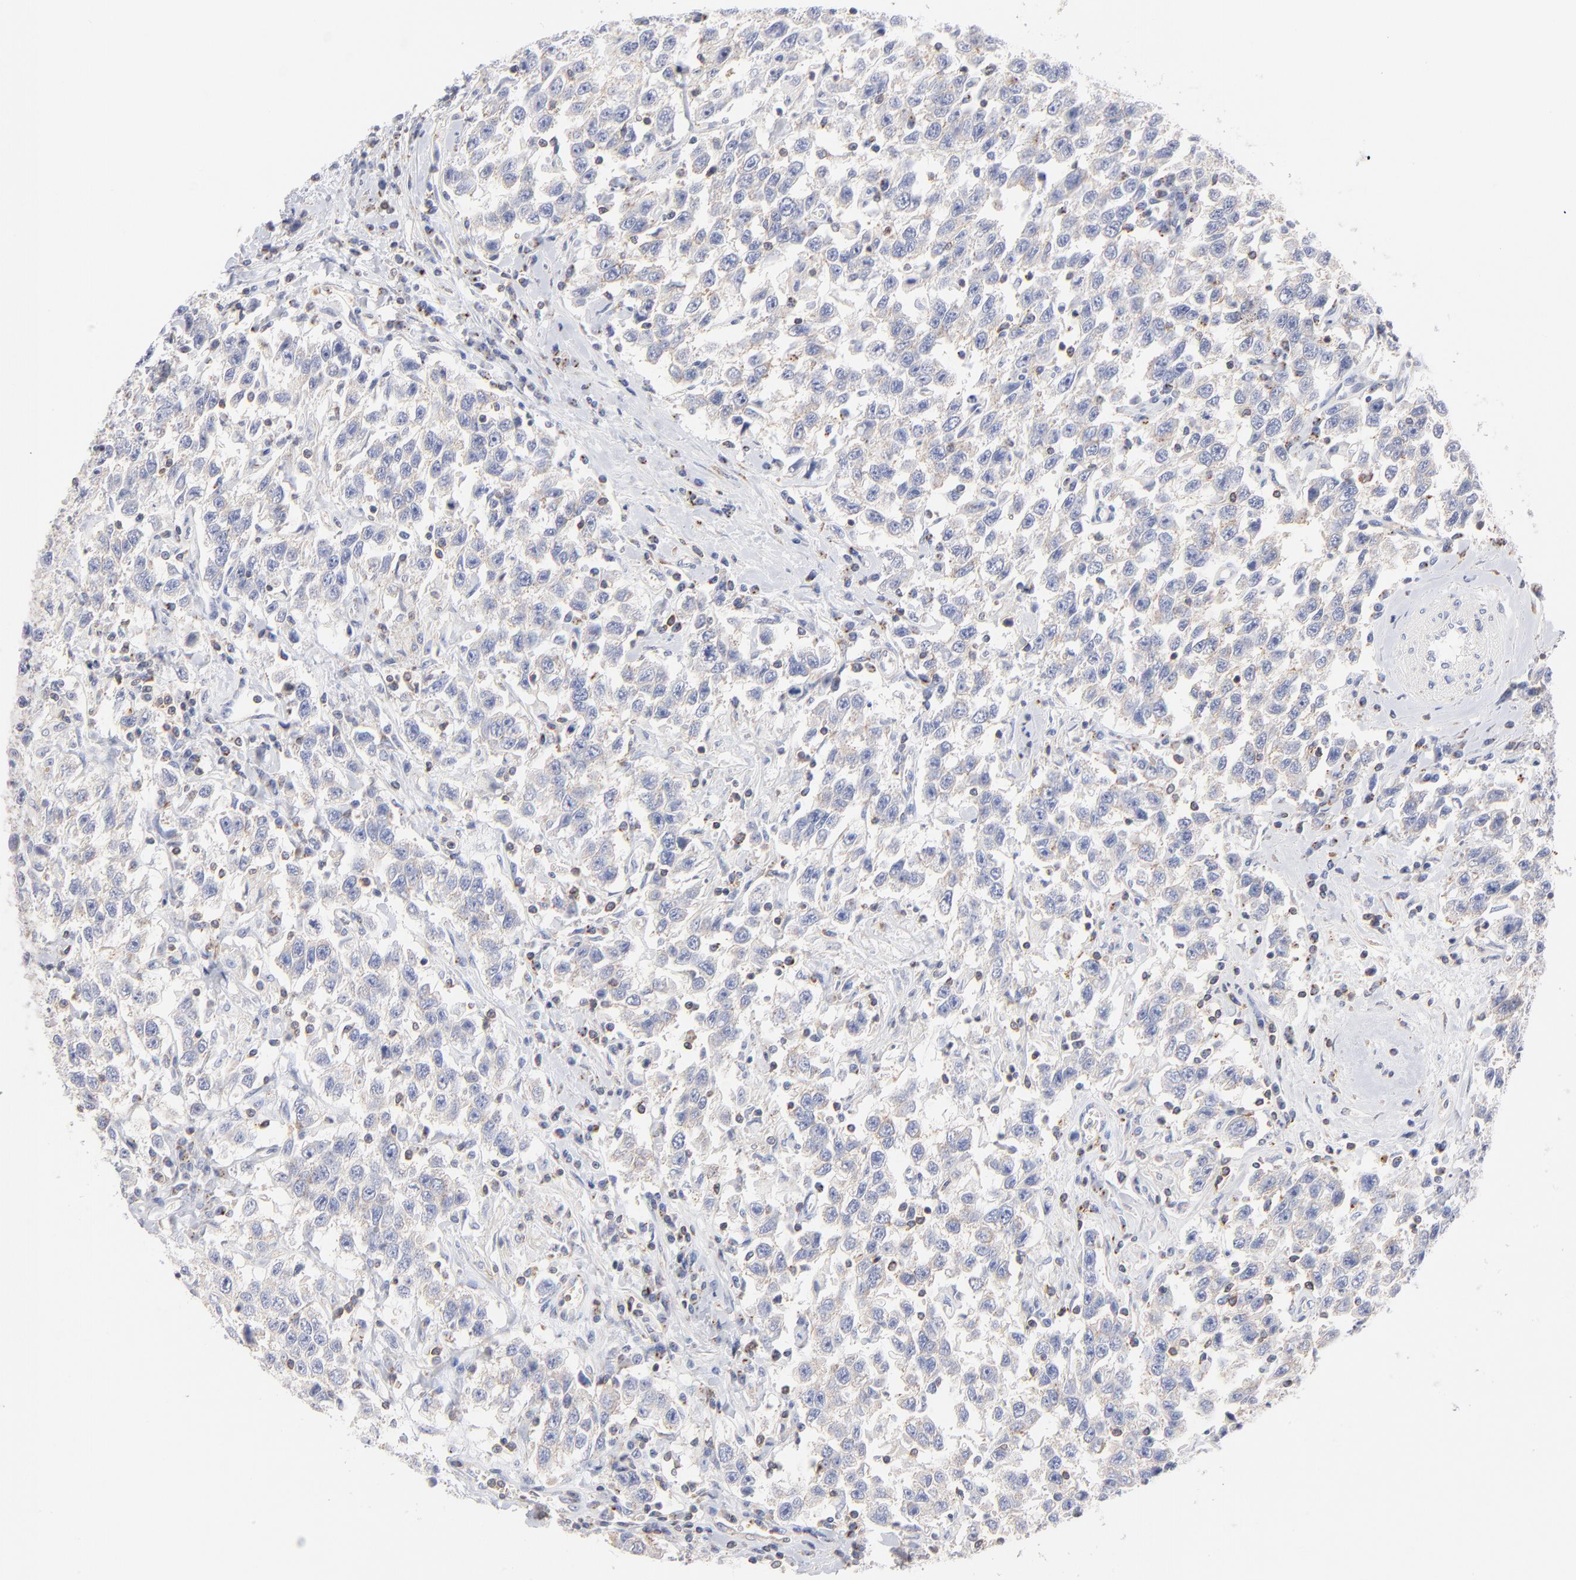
{"staining": {"intensity": "negative", "quantity": "none", "location": "none"}, "tissue": "testis cancer", "cell_type": "Tumor cells", "image_type": "cancer", "snomed": [{"axis": "morphology", "description": "Seminoma, NOS"}, {"axis": "topography", "description": "Testis"}], "caption": "Tumor cells are negative for brown protein staining in seminoma (testis). The staining was performed using DAB to visualize the protein expression in brown, while the nuclei were stained in blue with hematoxylin (Magnification: 20x).", "gene": "SEPTIN6", "patient": {"sex": "male", "age": 41}}